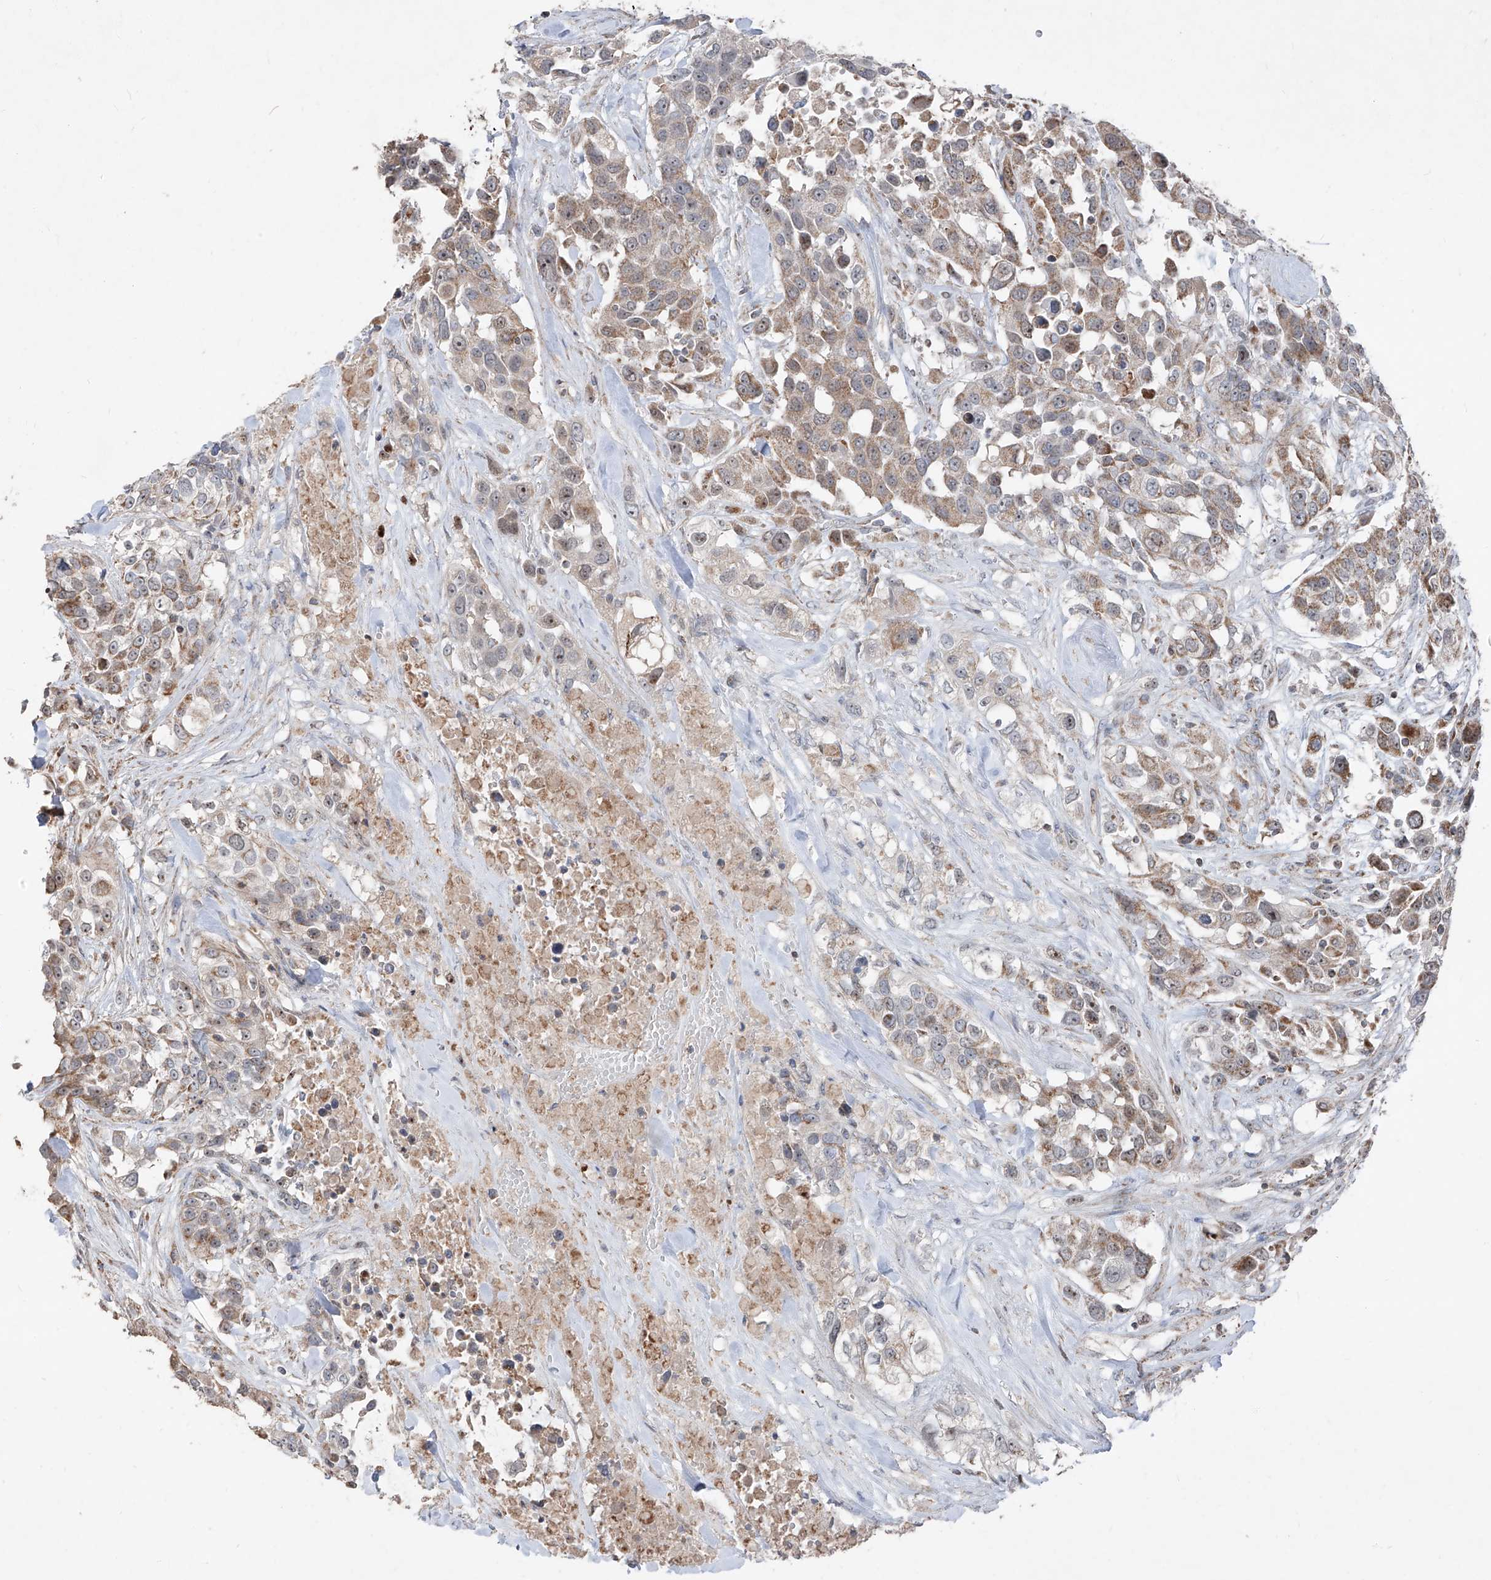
{"staining": {"intensity": "weak", "quantity": ">75%", "location": "cytoplasmic/membranous"}, "tissue": "urothelial cancer", "cell_type": "Tumor cells", "image_type": "cancer", "snomed": [{"axis": "morphology", "description": "Urothelial carcinoma, High grade"}, {"axis": "topography", "description": "Urinary bladder"}], "caption": "High-magnification brightfield microscopy of urothelial cancer stained with DAB (brown) and counterstained with hematoxylin (blue). tumor cells exhibit weak cytoplasmic/membranous staining is seen in approximately>75% of cells.", "gene": "NDUFB3", "patient": {"sex": "female", "age": 80}}